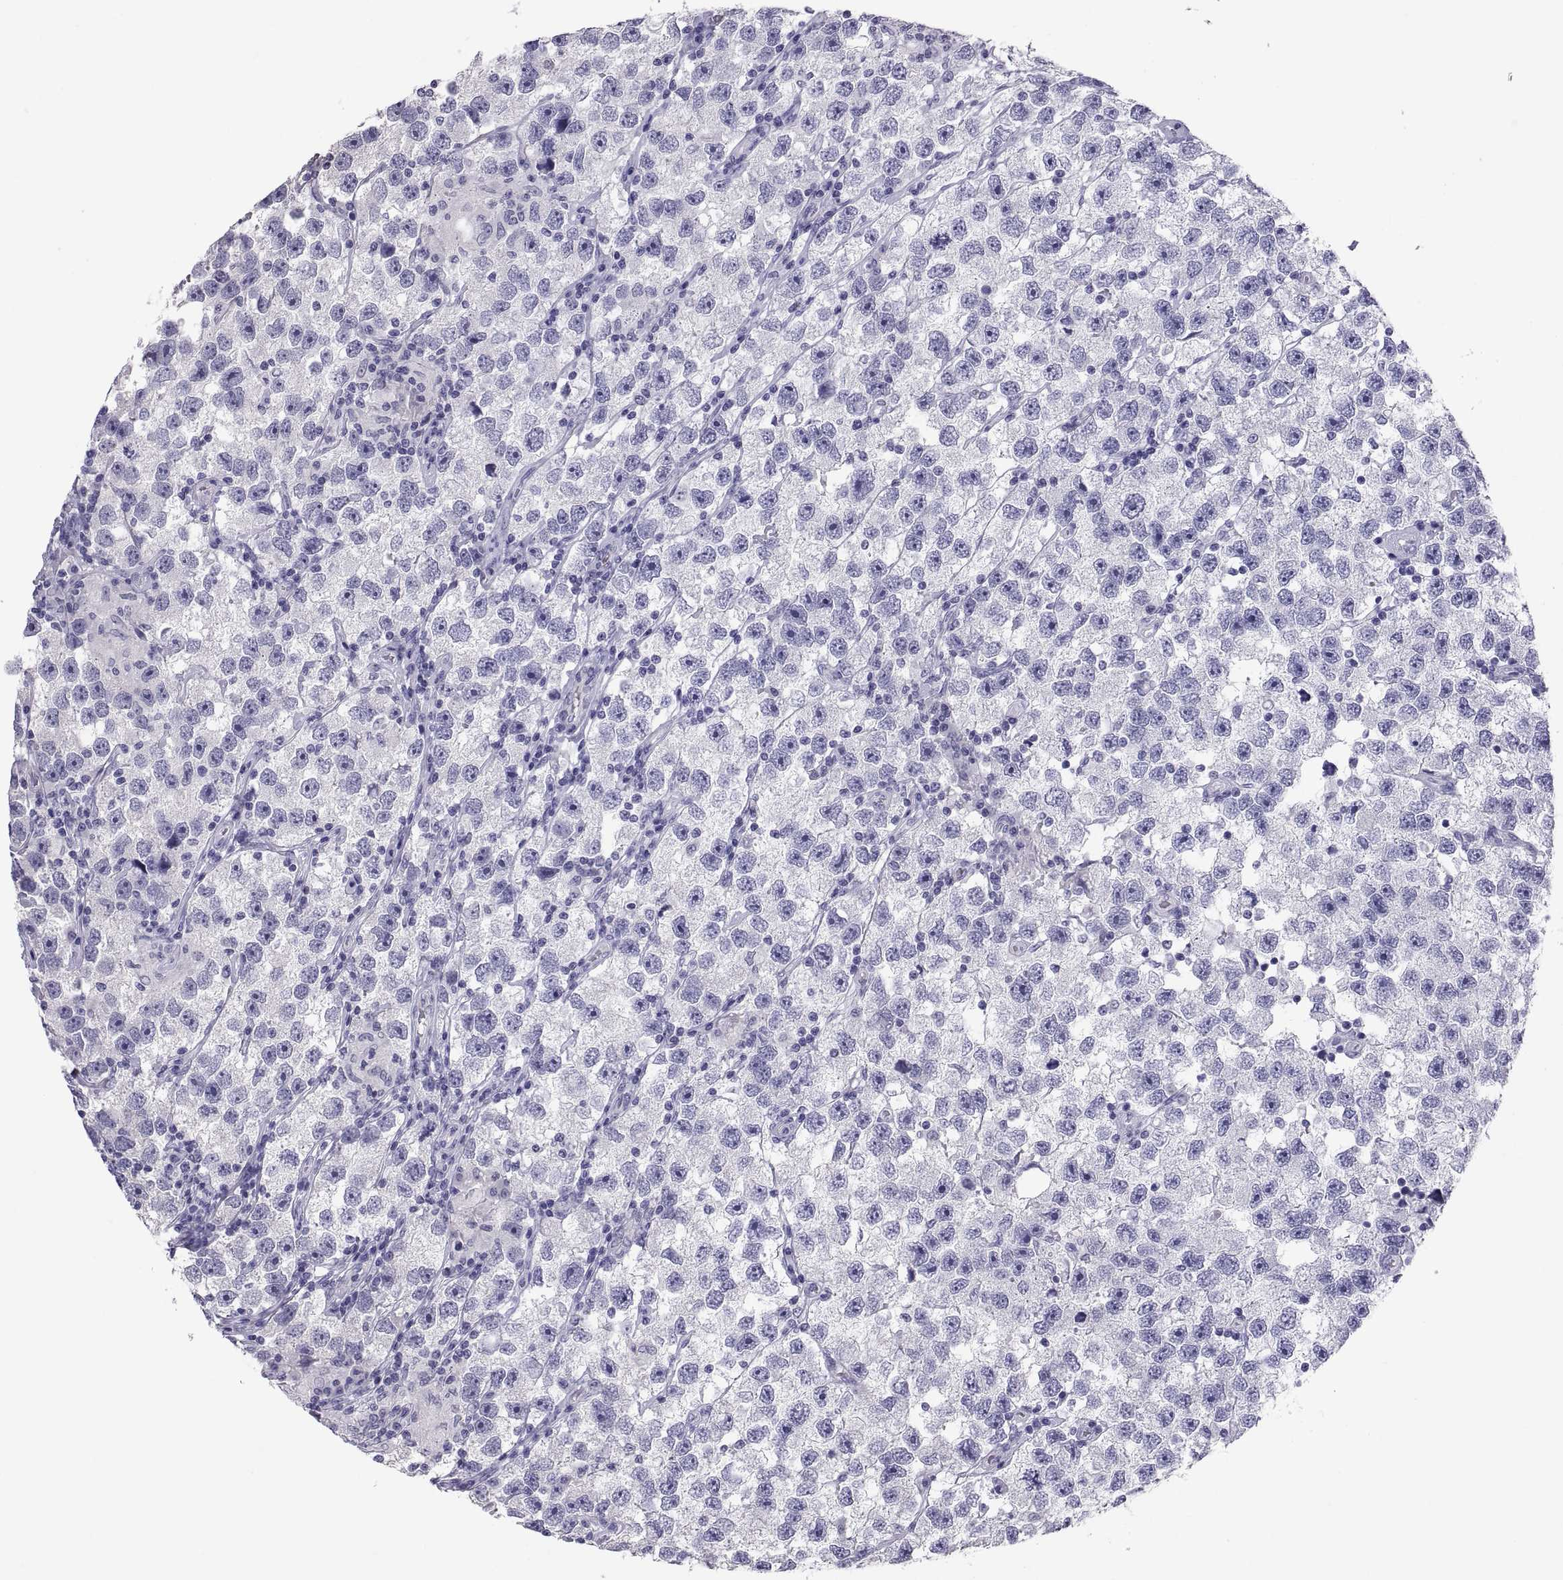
{"staining": {"intensity": "negative", "quantity": "none", "location": "none"}, "tissue": "testis cancer", "cell_type": "Tumor cells", "image_type": "cancer", "snomed": [{"axis": "morphology", "description": "Seminoma, NOS"}, {"axis": "topography", "description": "Testis"}], "caption": "Immunohistochemistry image of neoplastic tissue: seminoma (testis) stained with DAB (3,3'-diaminobenzidine) displays no significant protein staining in tumor cells. Brightfield microscopy of immunohistochemistry stained with DAB (3,3'-diaminobenzidine) (brown) and hematoxylin (blue), captured at high magnification.", "gene": "RNASE12", "patient": {"sex": "male", "age": 26}}